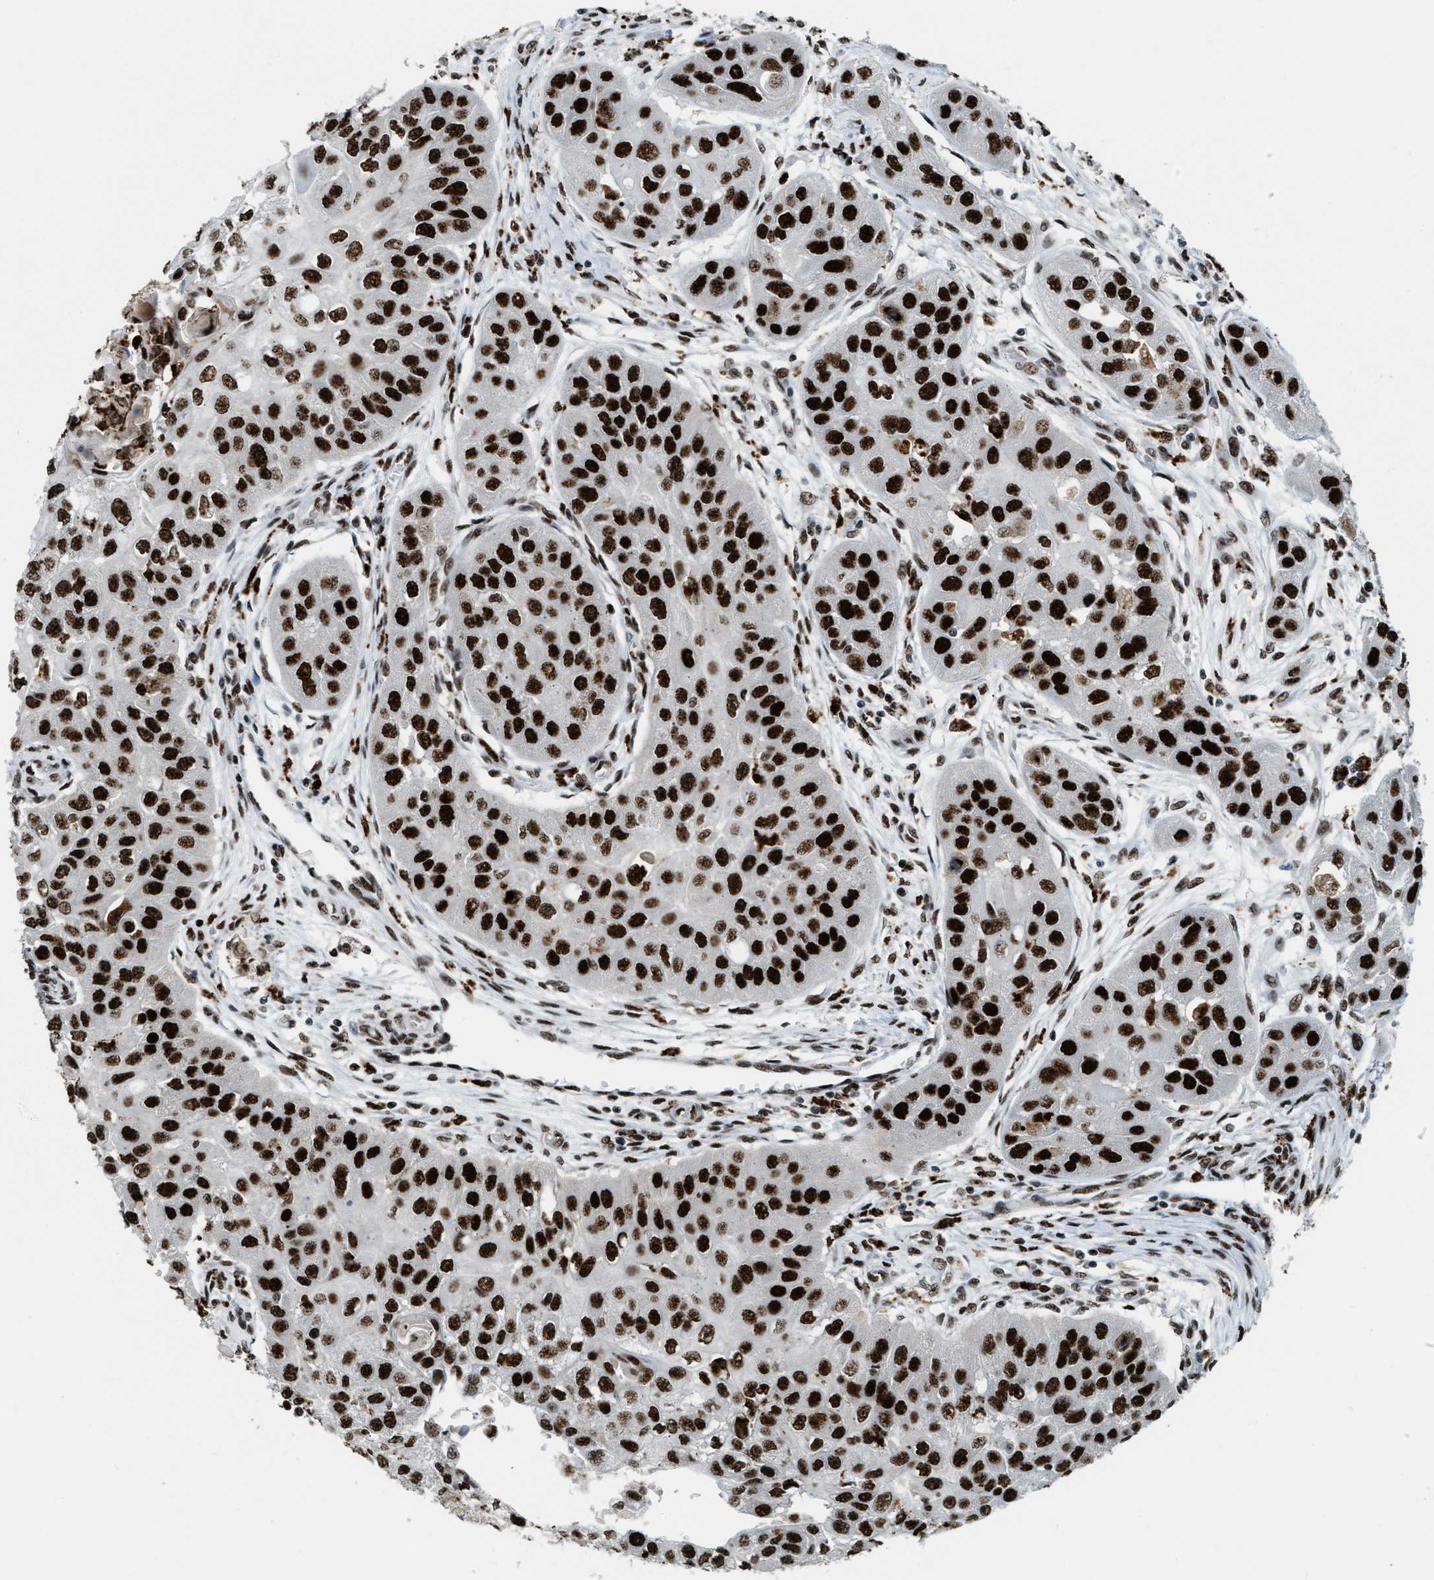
{"staining": {"intensity": "strong", "quantity": ">75%", "location": "nuclear"}, "tissue": "head and neck cancer", "cell_type": "Tumor cells", "image_type": "cancer", "snomed": [{"axis": "morphology", "description": "Normal tissue, NOS"}, {"axis": "morphology", "description": "Squamous cell carcinoma, NOS"}, {"axis": "topography", "description": "Skeletal muscle"}, {"axis": "topography", "description": "Head-Neck"}], "caption": "Immunohistochemical staining of human head and neck cancer shows high levels of strong nuclear protein expression in about >75% of tumor cells.", "gene": "NUMA1", "patient": {"sex": "male", "age": 51}}